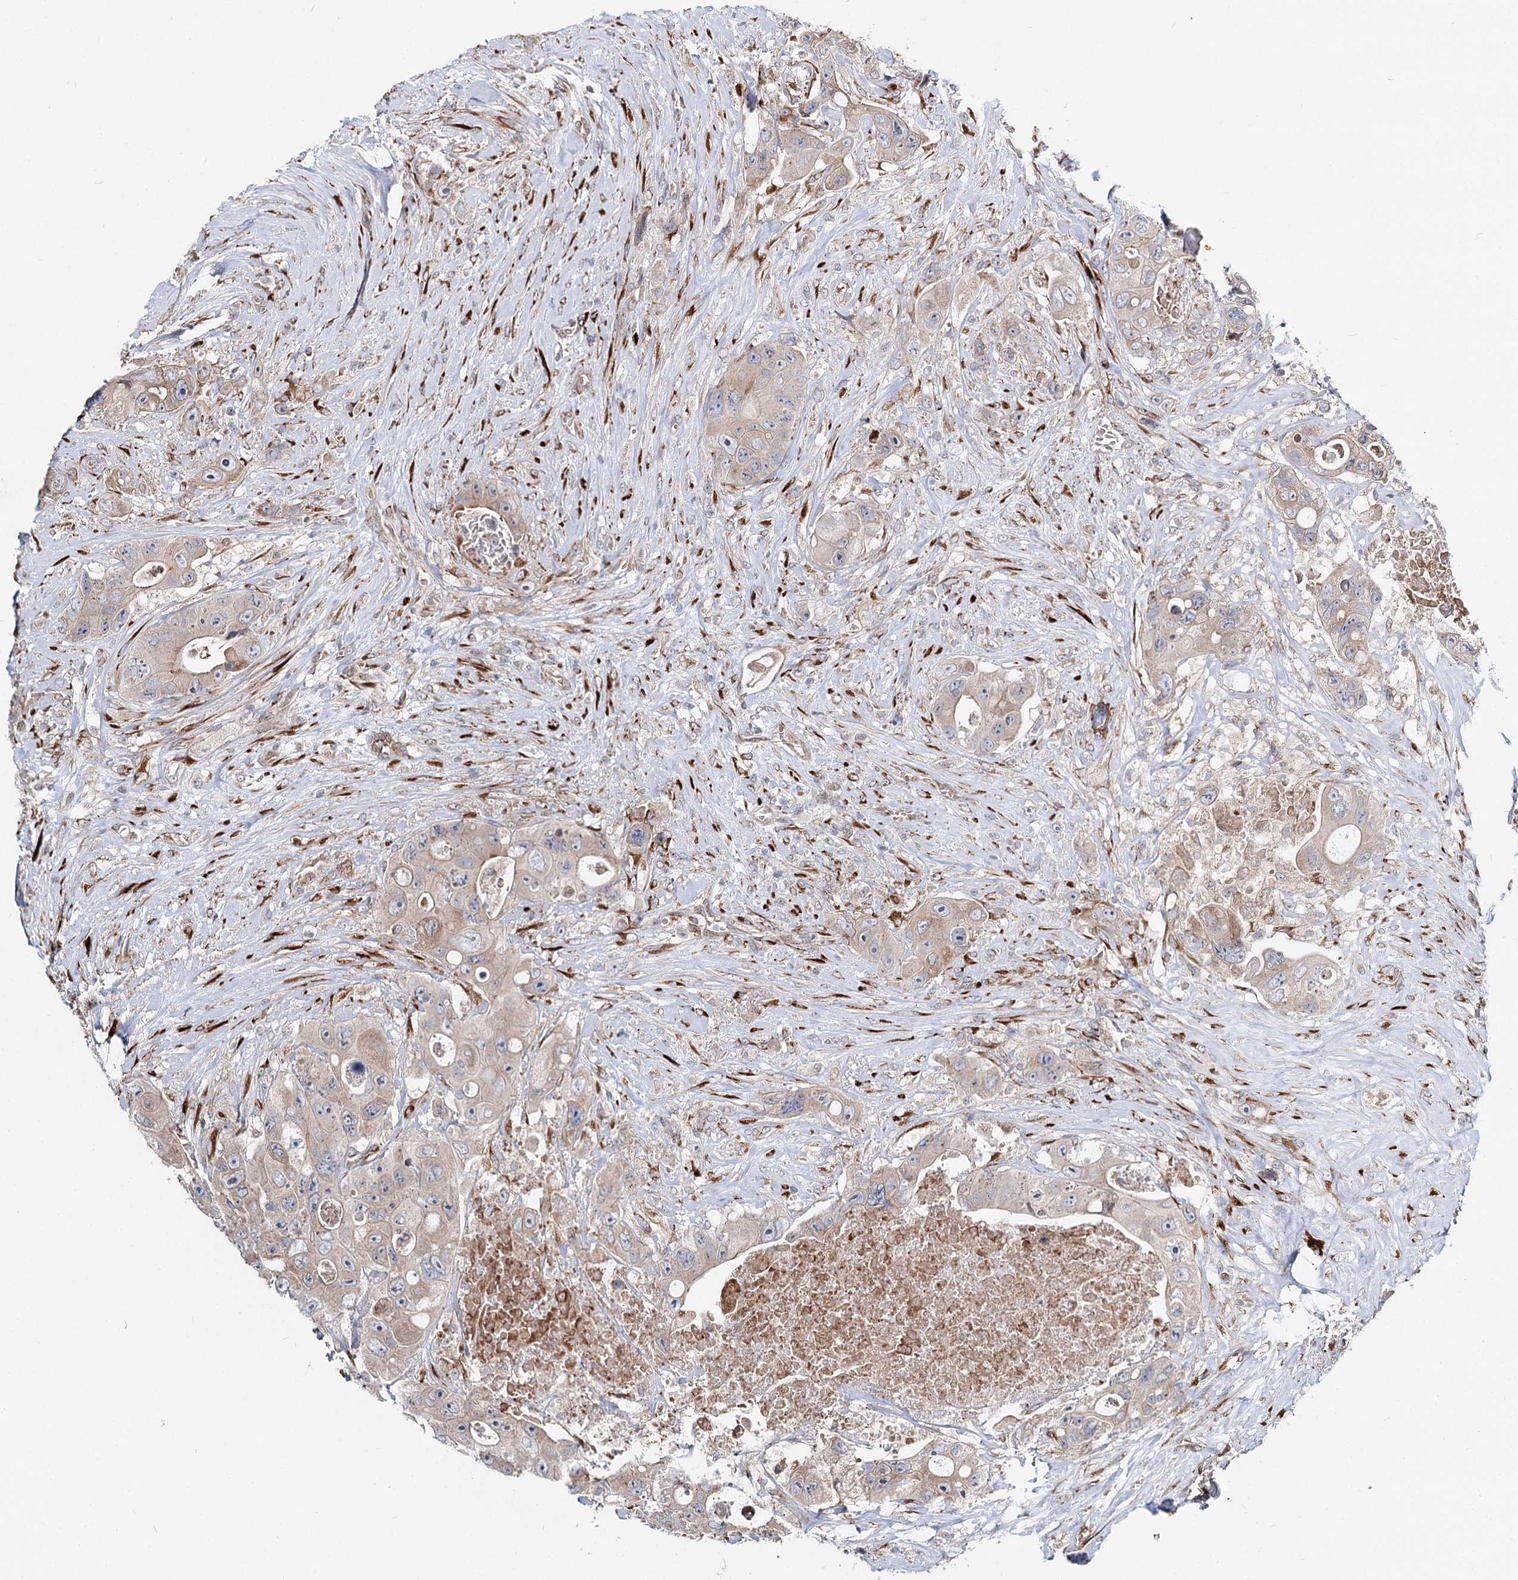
{"staining": {"intensity": "weak", "quantity": "<25%", "location": "cytoplasmic/membranous"}, "tissue": "colorectal cancer", "cell_type": "Tumor cells", "image_type": "cancer", "snomed": [{"axis": "morphology", "description": "Adenocarcinoma, NOS"}, {"axis": "topography", "description": "Colon"}], "caption": "High magnification brightfield microscopy of adenocarcinoma (colorectal) stained with DAB (brown) and counterstained with hematoxylin (blue): tumor cells show no significant staining.", "gene": "SPART", "patient": {"sex": "female", "age": 46}}